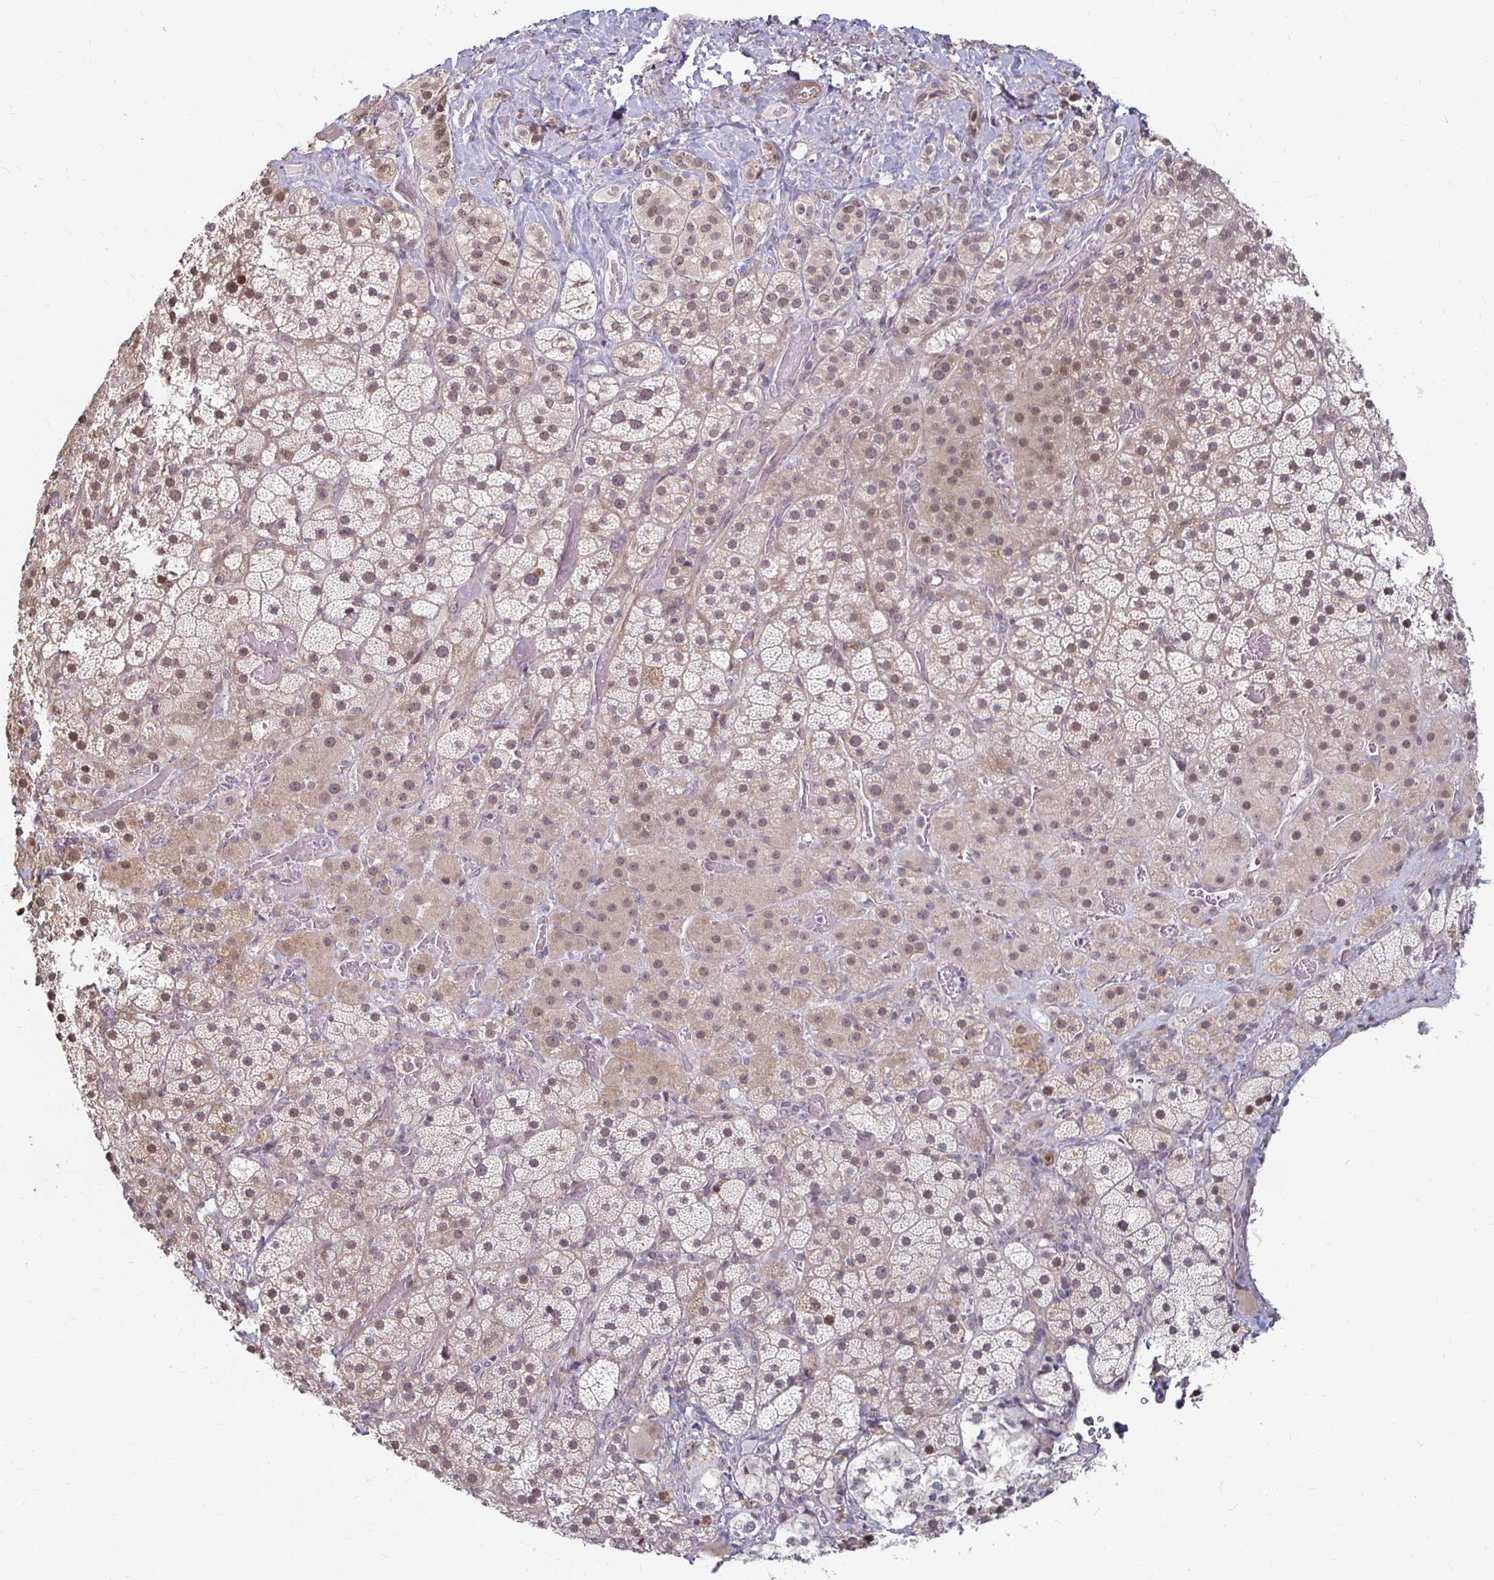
{"staining": {"intensity": "weak", "quantity": ">75%", "location": "nuclear"}, "tissue": "adrenal gland", "cell_type": "Glandular cells", "image_type": "normal", "snomed": [{"axis": "morphology", "description": "Normal tissue, NOS"}, {"axis": "topography", "description": "Adrenal gland"}], "caption": "Weak nuclear protein expression is appreciated in about >75% of glandular cells in adrenal gland. The staining was performed using DAB (3,3'-diaminobenzidine) to visualize the protein expression in brown, while the nuclei were stained in blue with hematoxylin (Magnification: 20x).", "gene": "CAPN11", "patient": {"sex": "male", "age": 57}}